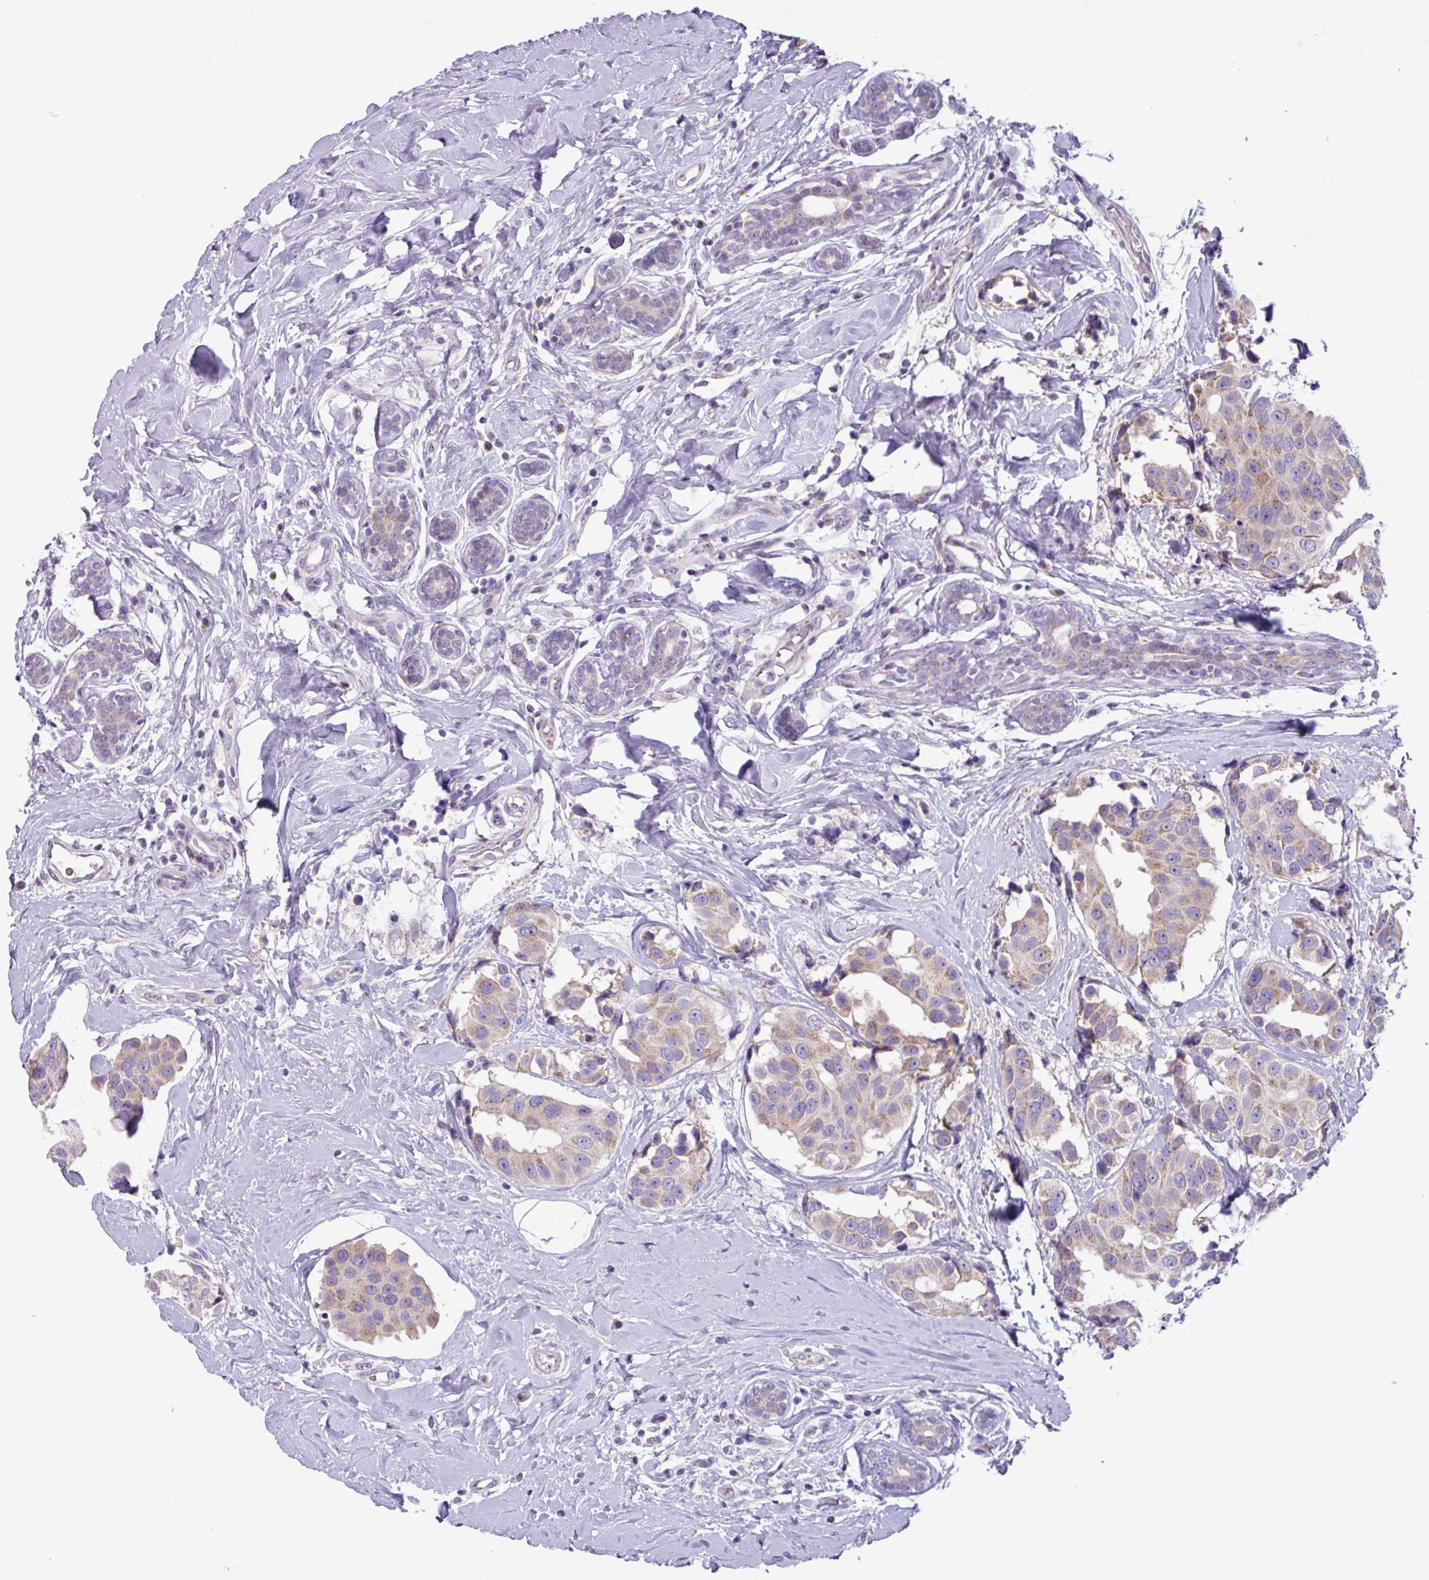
{"staining": {"intensity": "weak", "quantity": "25%-75%", "location": "cytoplasmic/membranous"}, "tissue": "breast cancer", "cell_type": "Tumor cells", "image_type": "cancer", "snomed": [{"axis": "morphology", "description": "Normal tissue, NOS"}, {"axis": "morphology", "description": "Duct carcinoma"}, {"axis": "topography", "description": "Breast"}], "caption": "High-magnification brightfield microscopy of infiltrating ductal carcinoma (breast) stained with DAB (3,3'-diaminobenzidine) (brown) and counterstained with hematoxylin (blue). tumor cells exhibit weak cytoplasmic/membranous staining is seen in approximately25%-75% of cells.", "gene": "STIMATE", "patient": {"sex": "female", "age": 39}}